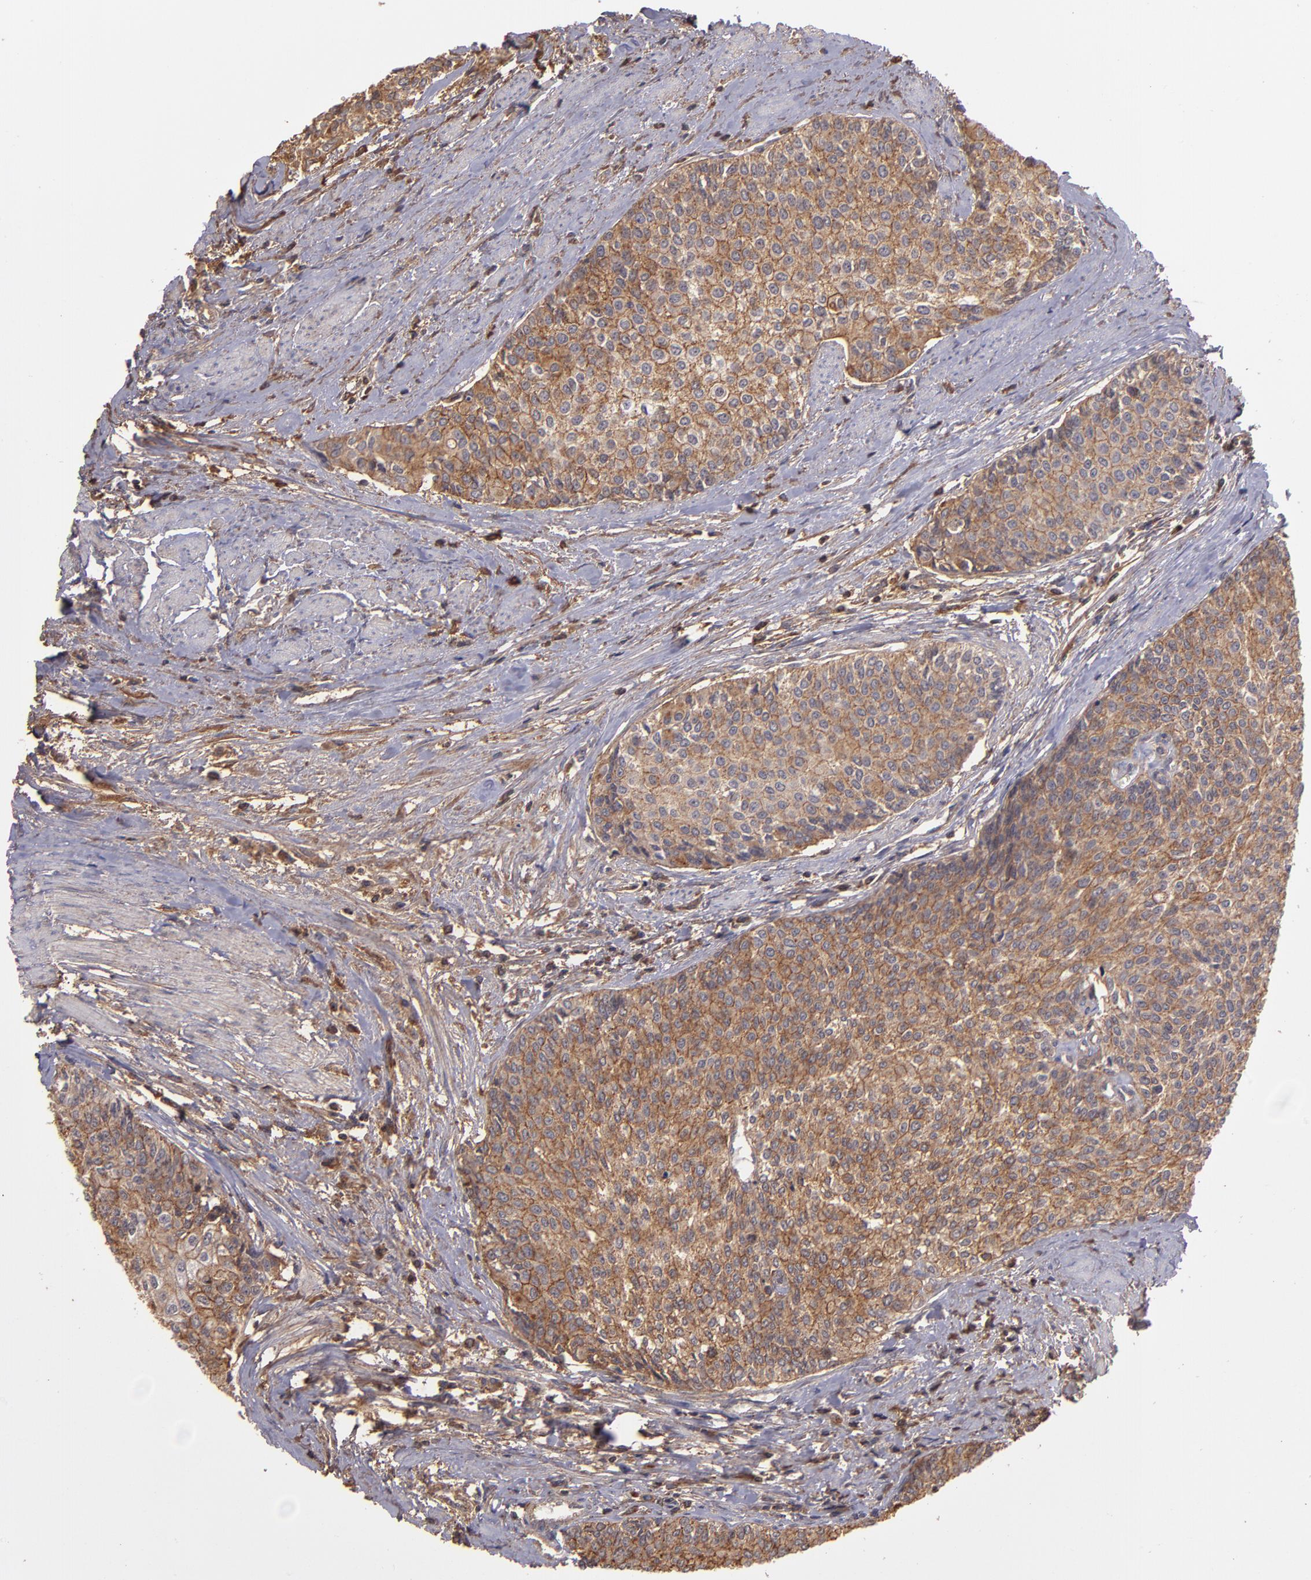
{"staining": {"intensity": "moderate", "quantity": "25%-75%", "location": "cytoplasmic/membranous"}, "tissue": "urothelial cancer", "cell_type": "Tumor cells", "image_type": "cancer", "snomed": [{"axis": "morphology", "description": "Urothelial carcinoma, Low grade"}, {"axis": "topography", "description": "Urinary bladder"}], "caption": "Tumor cells display moderate cytoplasmic/membranous positivity in about 25%-75% of cells in urothelial cancer.", "gene": "ZFYVE1", "patient": {"sex": "female", "age": 73}}